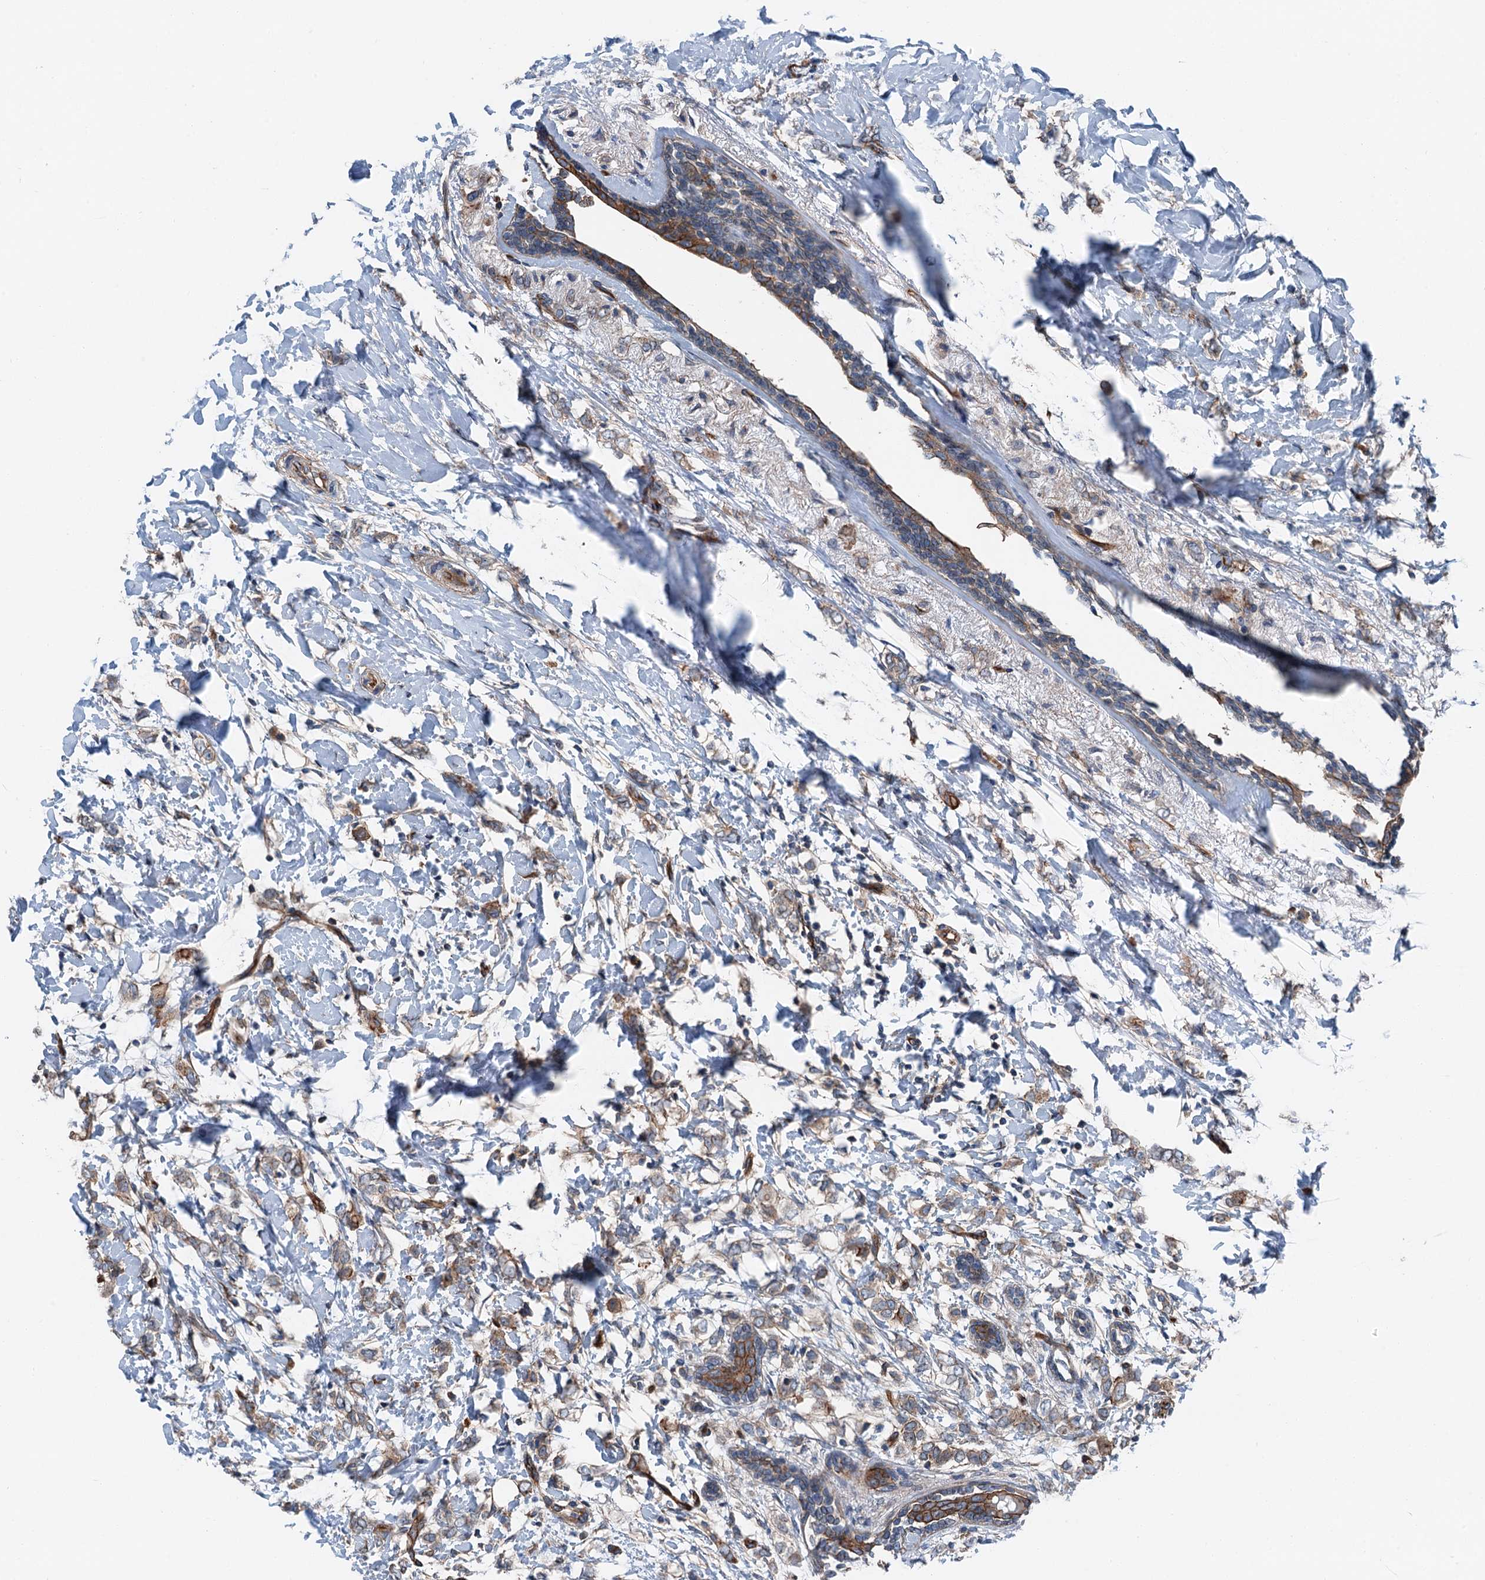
{"staining": {"intensity": "moderate", "quantity": "<25%", "location": "cytoplasmic/membranous"}, "tissue": "breast cancer", "cell_type": "Tumor cells", "image_type": "cancer", "snomed": [{"axis": "morphology", "description": "Normal tissue, NOS"}, {"axis": "morphology", "description": "Lobular carcinoma"}, {"axis": "topography", "description": "Breast"}], "caption": "A brown stain labels moderate cytoplasmic/membranous positivity of a protein in human lobular carcinoma (breast) tumor cells. (Stains: DAB (3,3'-diaminobenzidine) in brown, nuclei in blue, Microscopy: brightfield microscopy at high magnification).", "gene": "NMRAL1", "patient": {"sex": "female", "age": 47}}